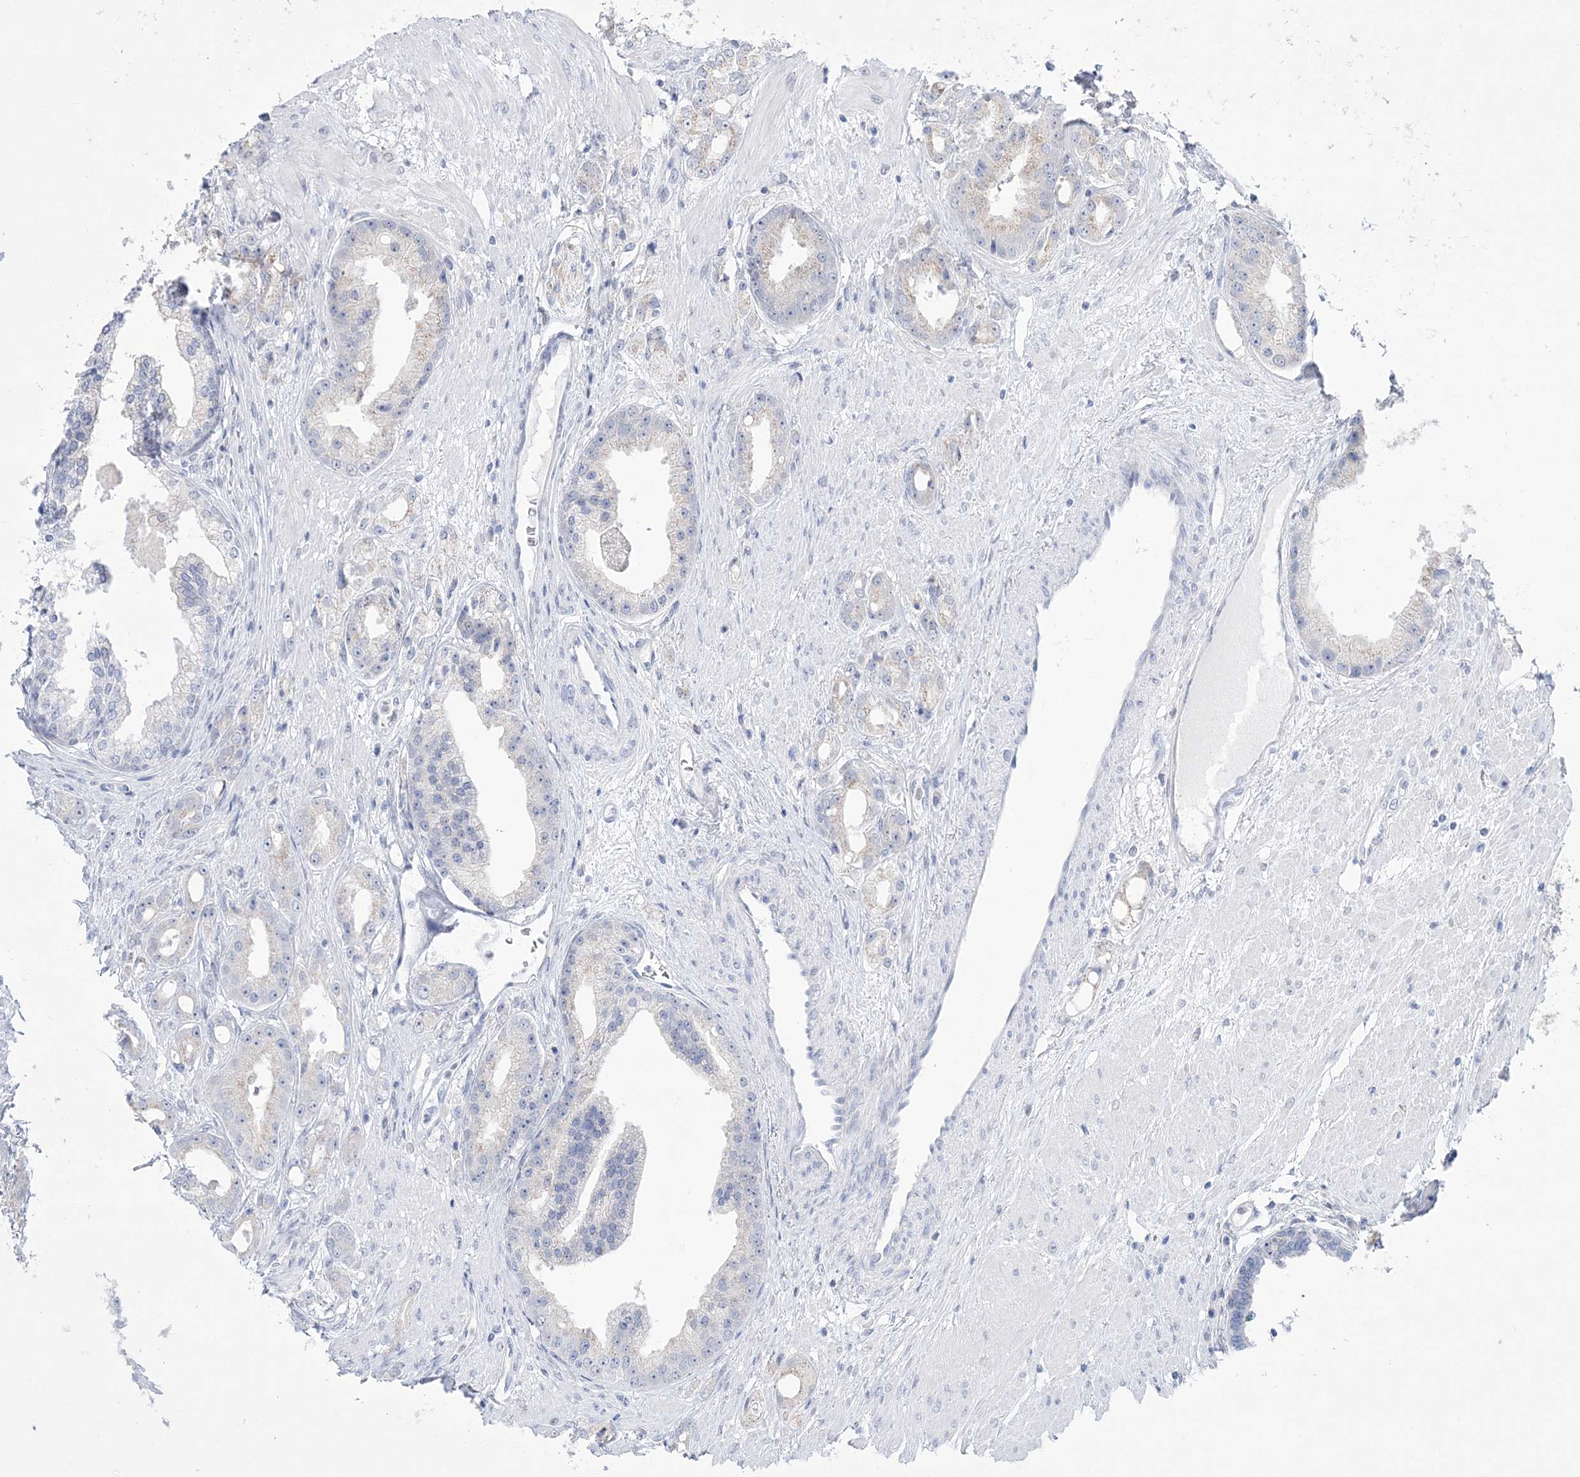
{"staining": {"intensity": "negative", "quantity": "none", "location": "none"}, "tissue": "prostate cancer", "cell_type": "Tumor cells", "image_type": "cancer", "snomed": [{"axis": "morphology", "description": "Adenocarcinoma, Low grade"}, {"axis": "topography", "description": "Prostate"}], "caption": "Tumor cells show no significant expression in prostate low-grade adenocarcinoma.", "gene": "WDR27", "patient": {"sex": "male", "age": 67}}